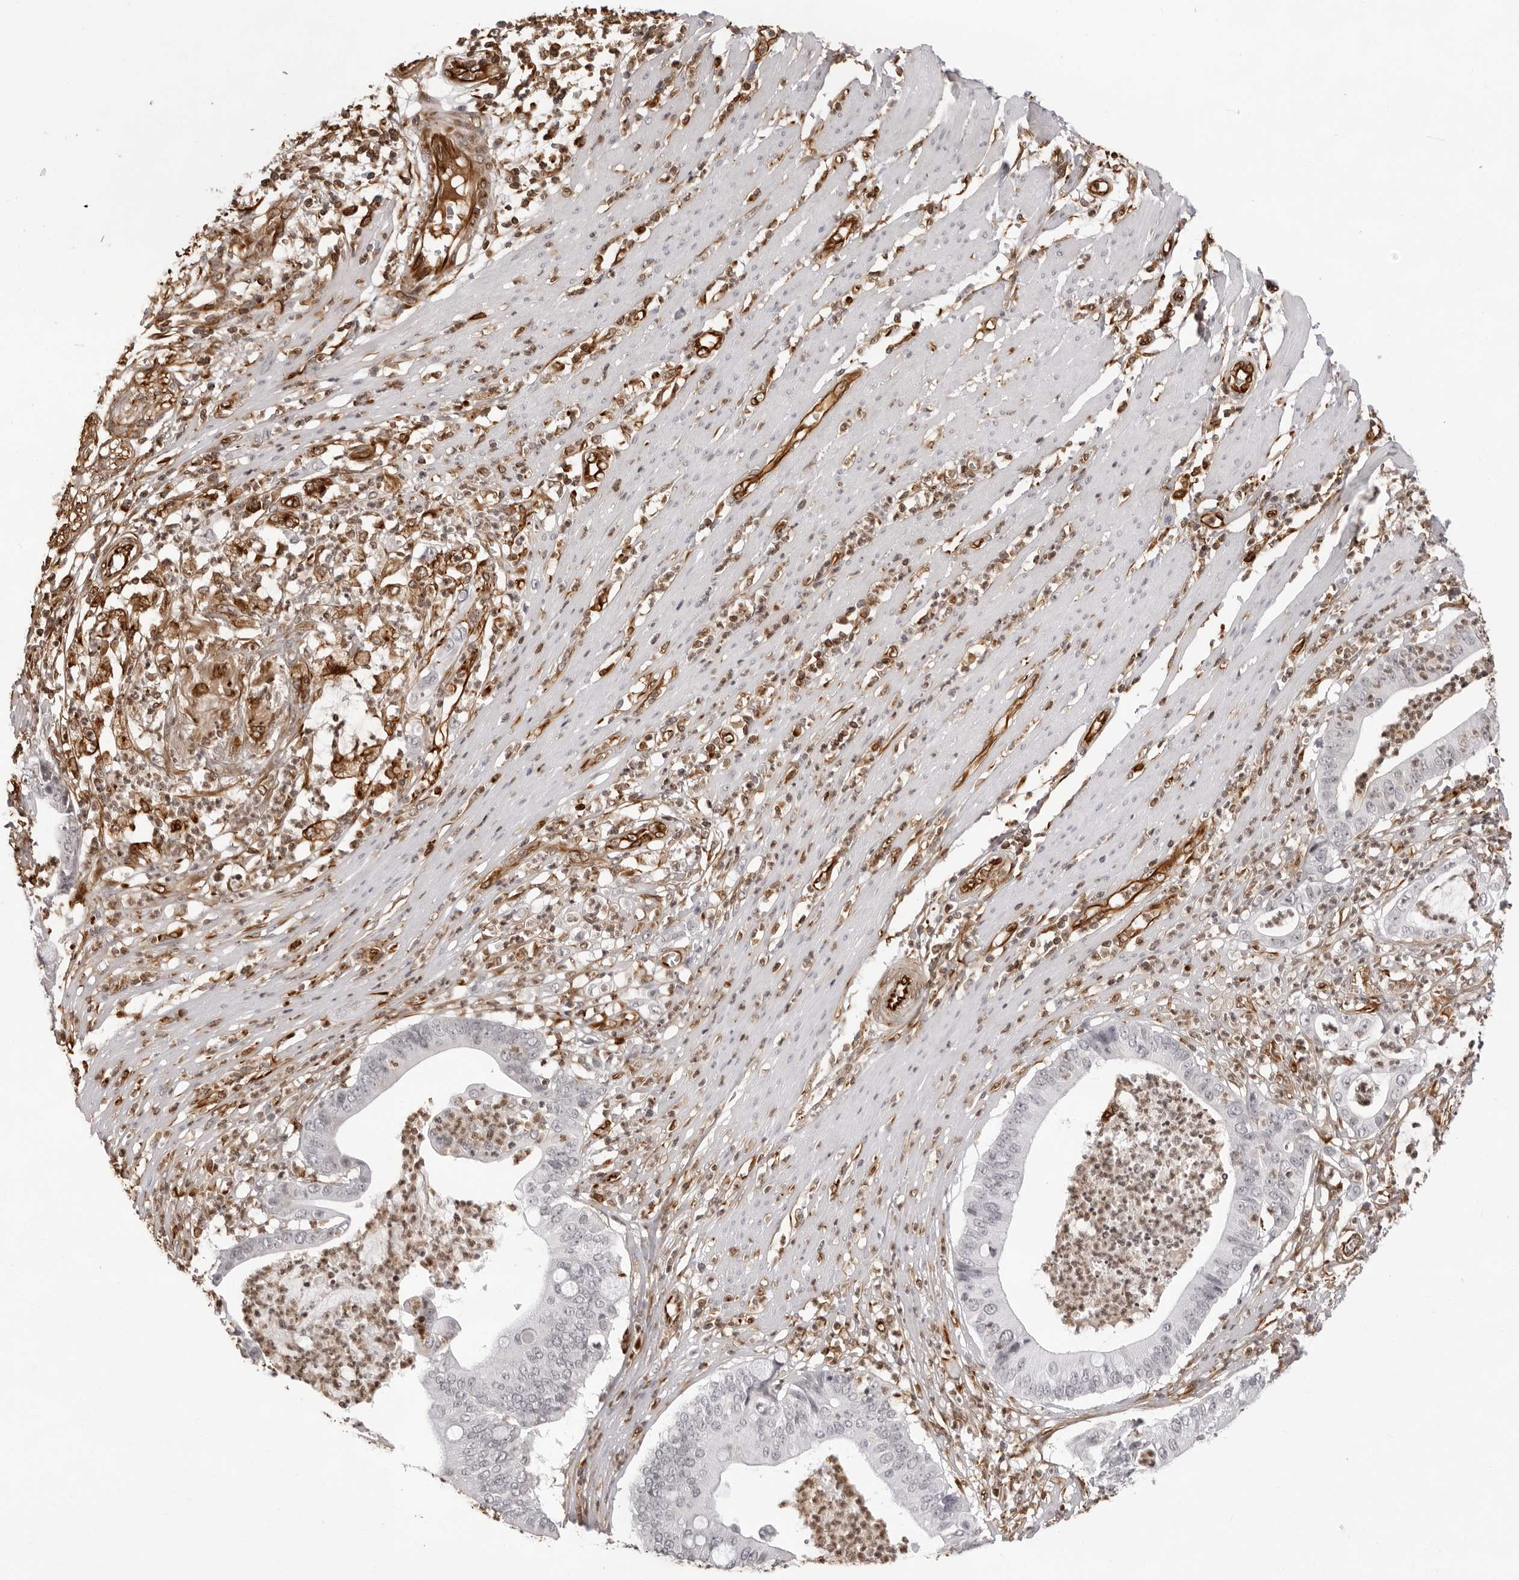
{"staining": {"intensity": "negative", "quantity": "none", "location": "none"}, "tissue": "pancreatic cancer", "cell_type": "Tumor cells", "image_type": "cancer", "snomed": [{"axis": "morphology", "description": "Adenocarcinoma, NOS"}, {"axis": "topography", "description": "Pancreas"}], "caption": "The histopathology image reveals no staining of tumor cells in pancreatic adenocarcinoma.", "gene": "DYNLT5", "patient": {"sex": "male", "age": 69}}